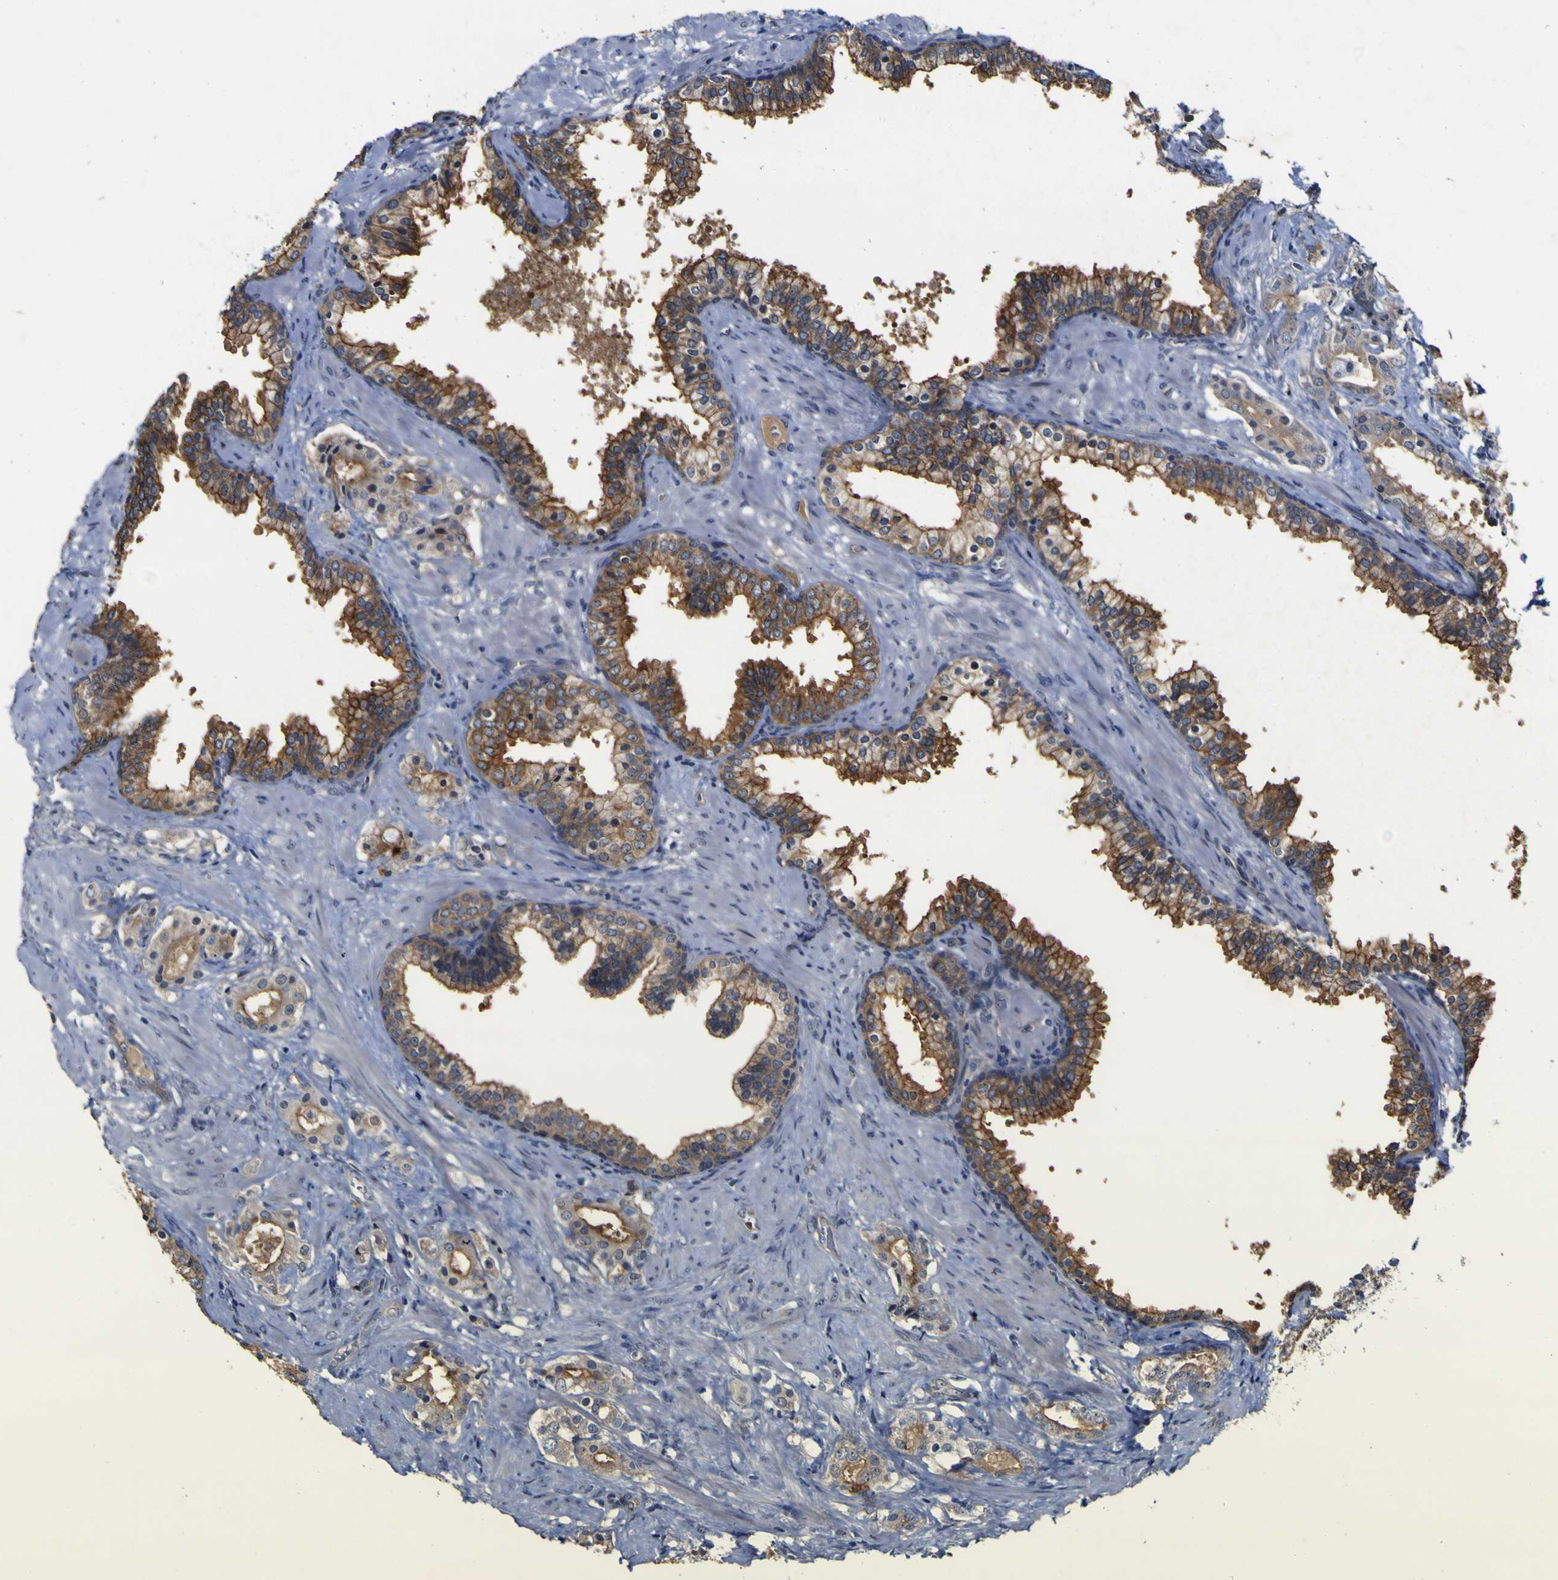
{"staining": {"intensity": "moderate", "quantity": ">75%", "location": "cytoplasmic/membranous"}, "tissue": "prostate cancer", "cell_type": "Tumor cells", "image_type": "cancer", "snomed": [{"axis": "morphology", "description": "Adenocarcinoma, Low grade"}, {"axis": "topography", "description": "Prostate"}], "caption": "DAB immunohistochemical staining of low-grade adenocarcinoma (prostate) displays moderate cytoplasmic/membranous protein expression in approximately >75% of tumor cells.", "gene": "CCL2", "patient": {"sex": "male", "age": 59}}